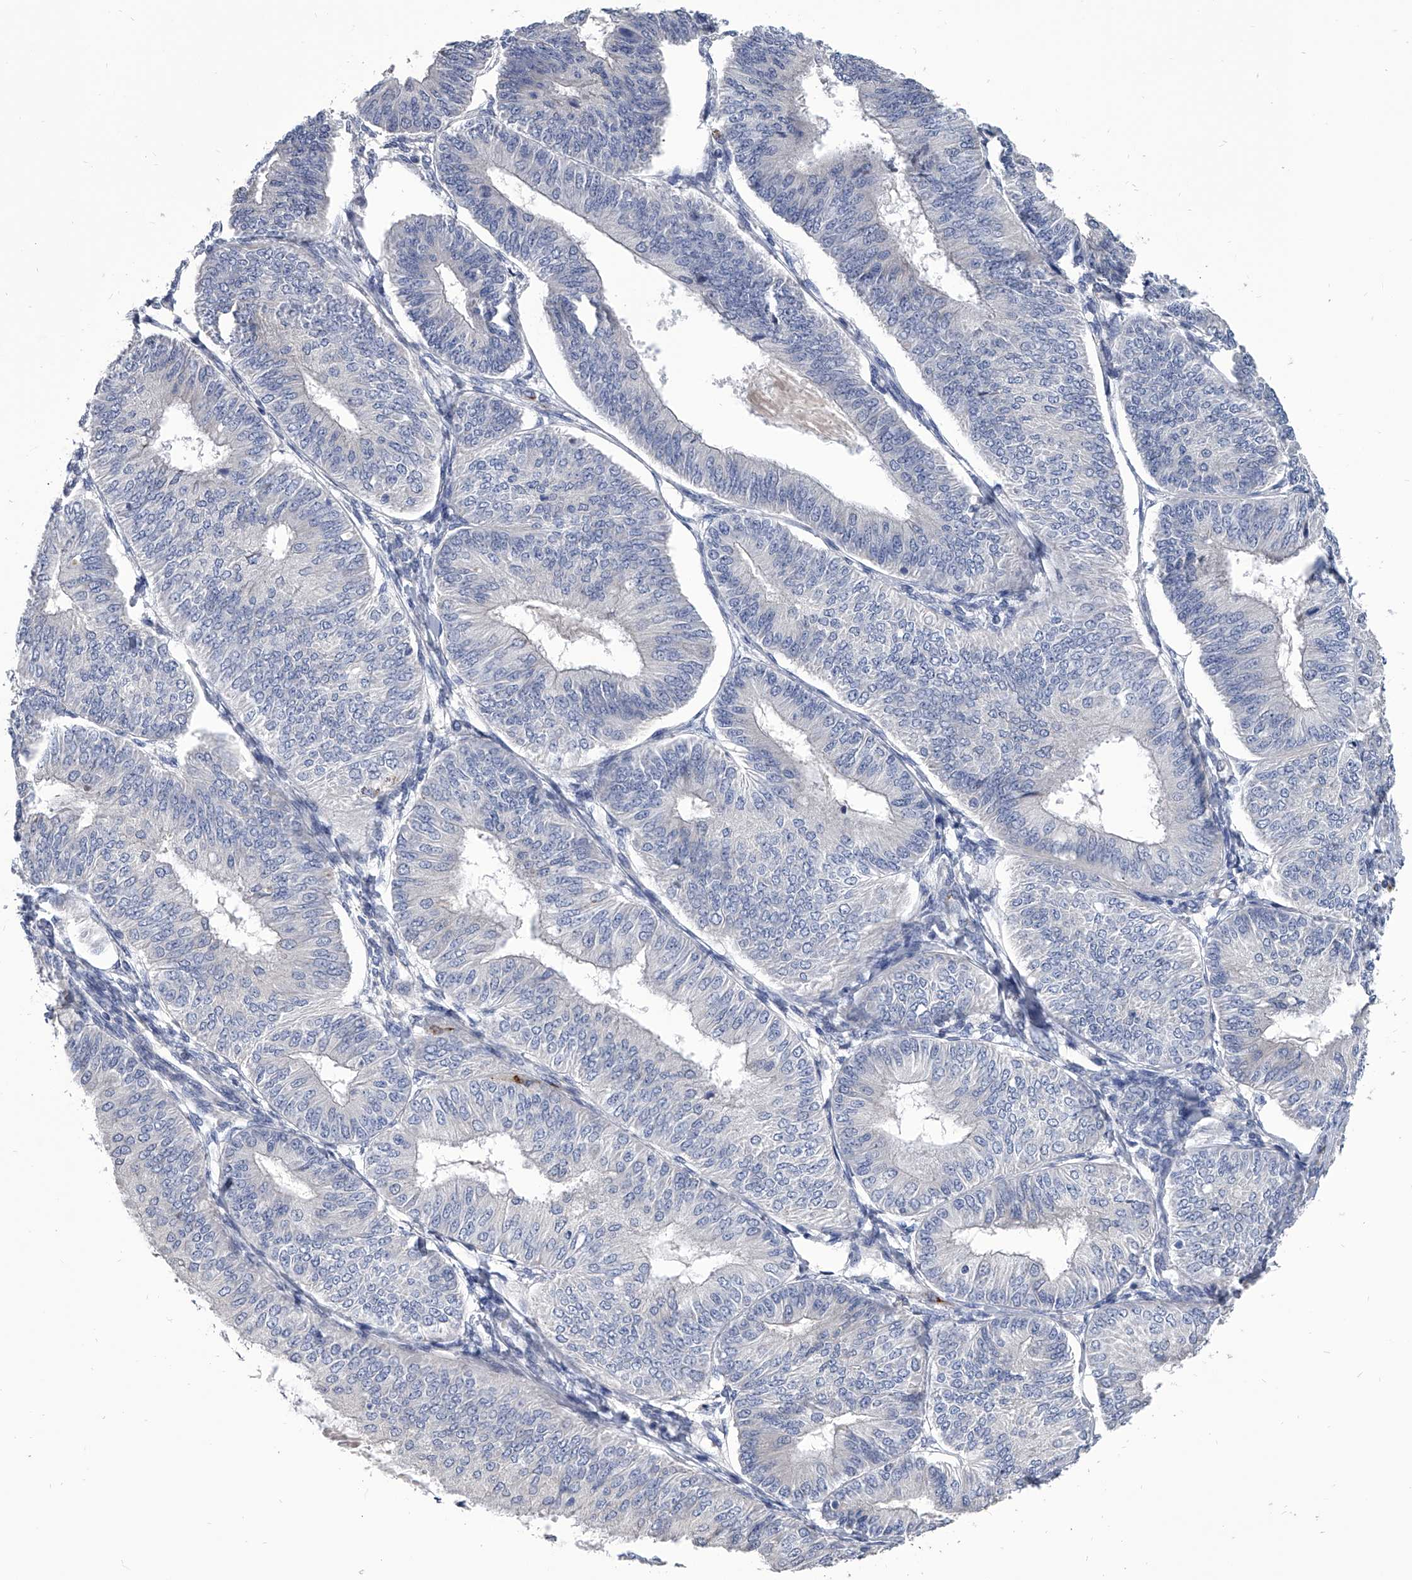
{"staining": {"intensity": "negative", "quantity": "none", "location": "none"}, "tissue": "endometrial cancer", "cell_type": "Tumor cells", "image_type": "cancer", "snomed": [{"axis": "morphology", "description": "Adenocarcinoma, NOS"}, {"axis": "topography", "description": "Endometrium"}], "caption": "Immunohistochemistry (IHC) micrograph of endometrial cancer (adenocarcinoma) stained for a protein (brown), which reveals no staining in tumor cells.", "gene": "SPP1", "patient": {"sex": "female", "age": 58}}